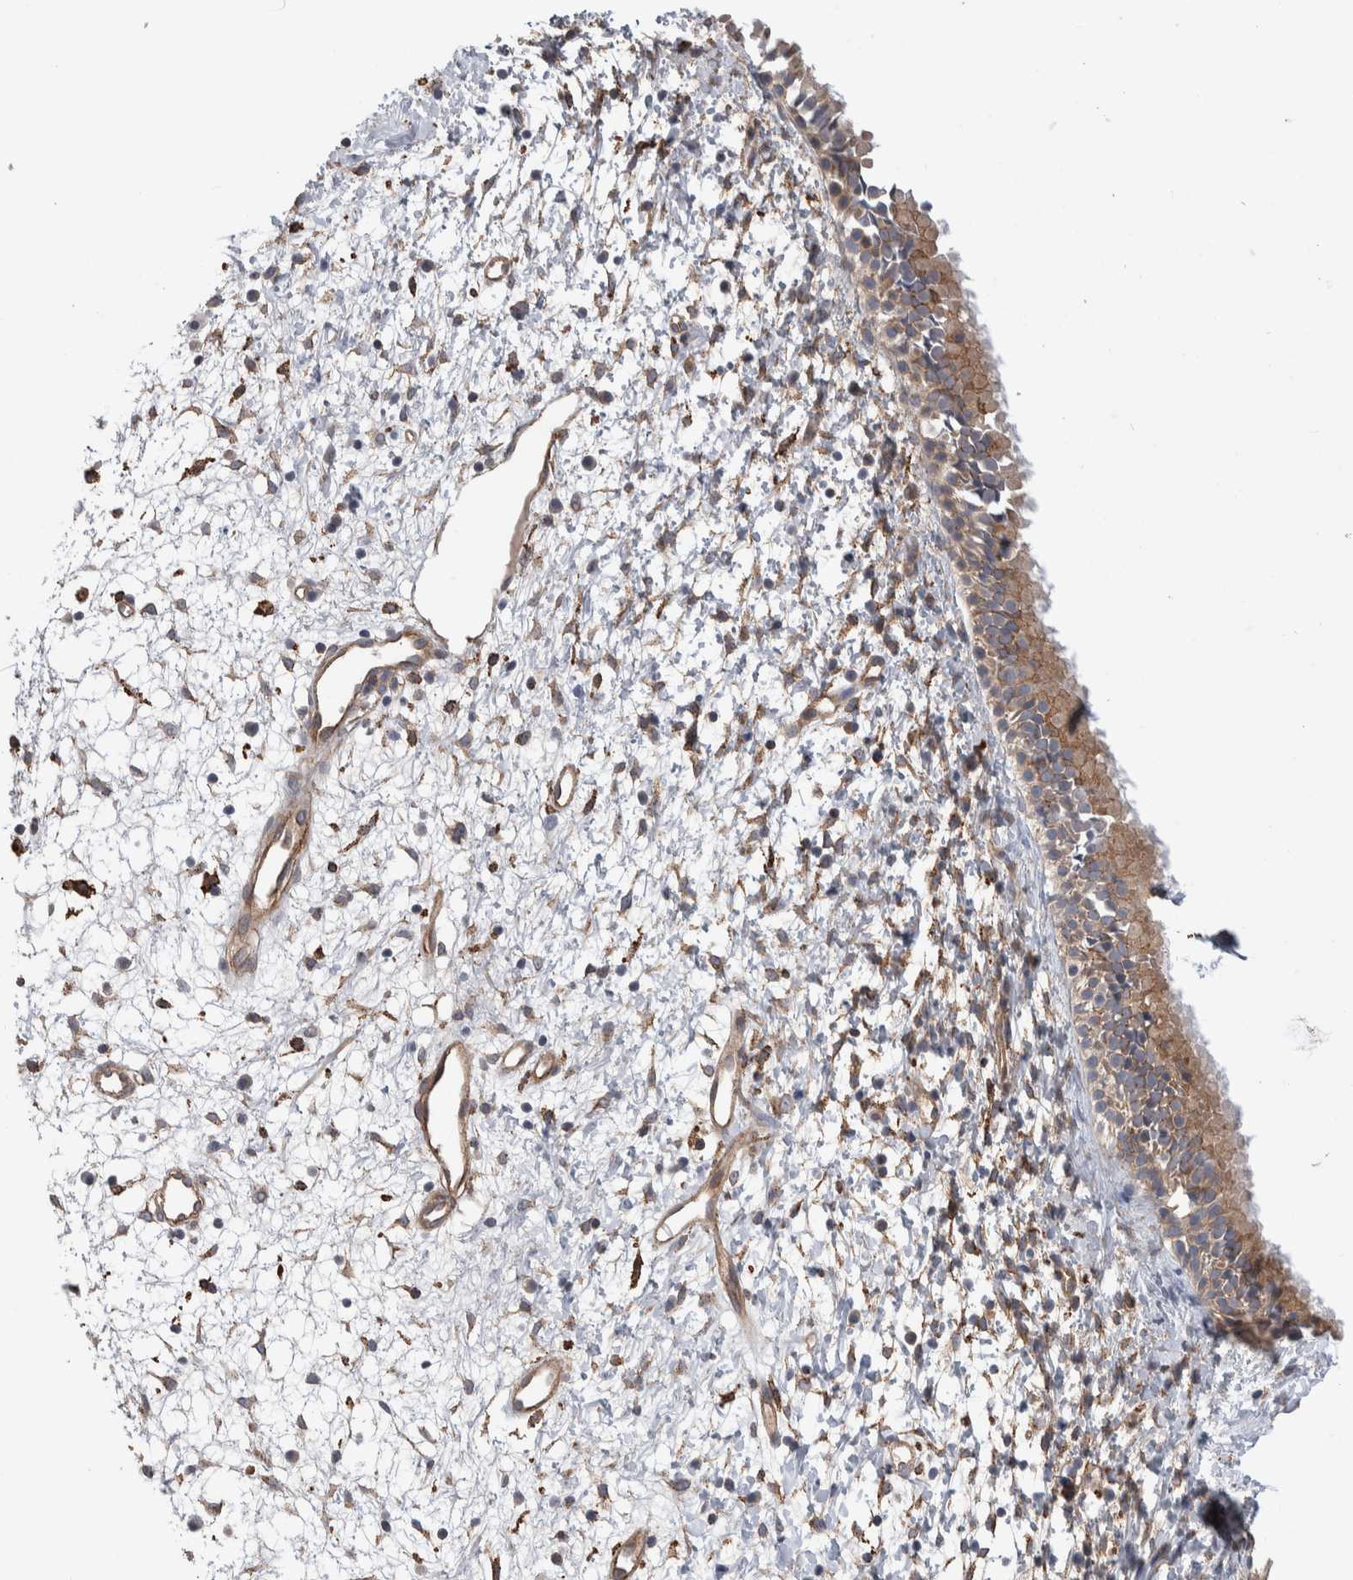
{"staining": {"intensity": "weak", "quantity": "<25%", "location": "cytoplasmic/membranous"}, "tissue": "nasopharynx", "cell_type": "Respiratory epithelial cells", "image_type": "normal", "snomed": [{"axis": "morphology", "description": "Normal tissue, NOS"}, {"axis": "topography", "description": "Nasopharynx"}], "caption": "The immunohistochemistry (IHC) photomicrograph has no significant staining in respiratory epithelial cells of nasopharynx. (Brightfield microscopy of DAB (3,3'-diaminobenzidine) IHC at high magnification).", "gene": "GCNA", "patient": {"sex": "male", "age": 22}}